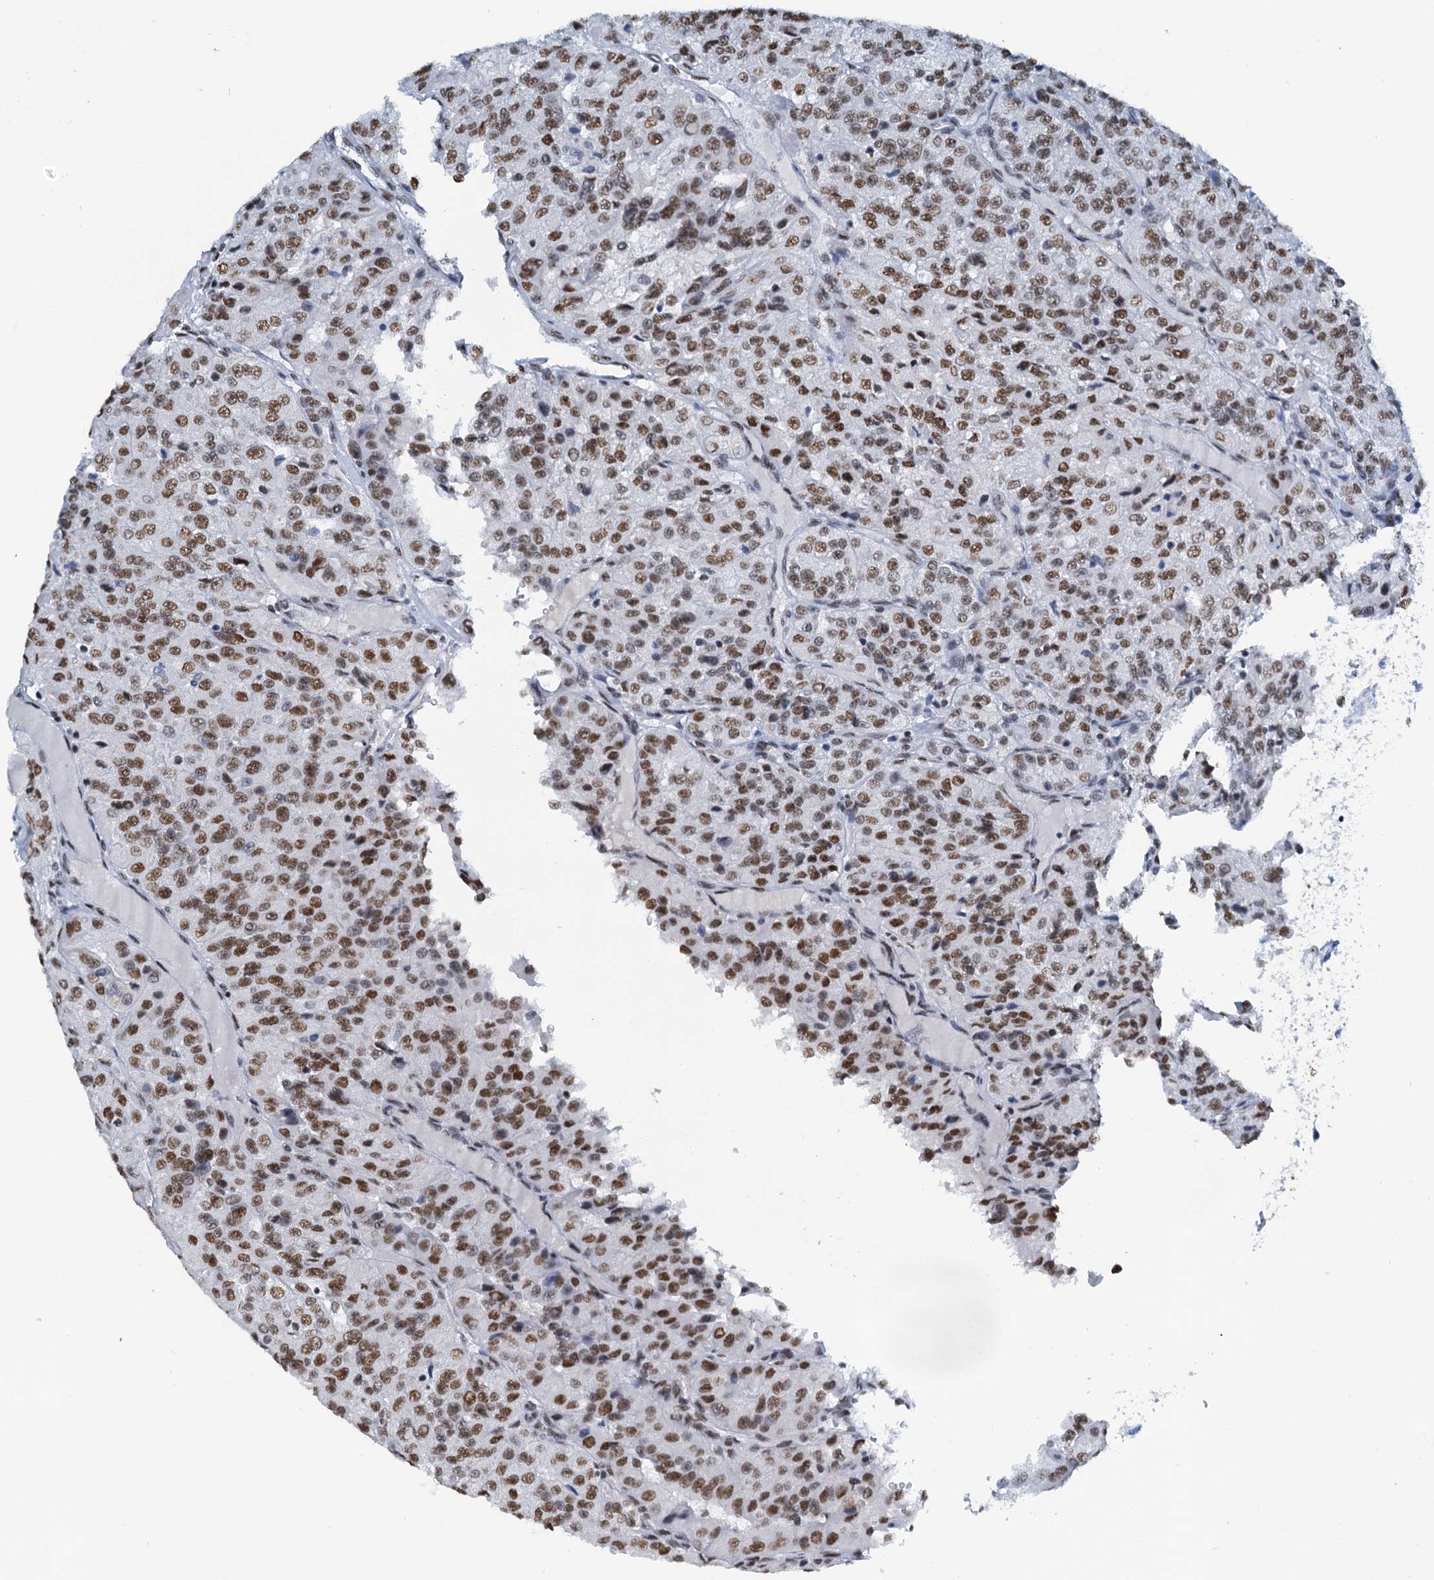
{"staining": {"intensity": "moderate", "quantity": ">75%", "location": "nuclear"}, "tissue": "renal cancer", "cell_type": "Tumor cells", "image_type": "cancer", "snomed": [{"axis": "morphology", "description": "Adenocarcinoma, NOS"}, {"axis": "topography", "description": "Kidney"}], "caption": "Tumor cells demonstrate medium levels of moderate nuclear staining in approximately >75% of cells in human renal adenocarcinoma. Nuclei are stained in blue.", "gene": "SLTM", "patient": {"sex": "female", "age": 63}}